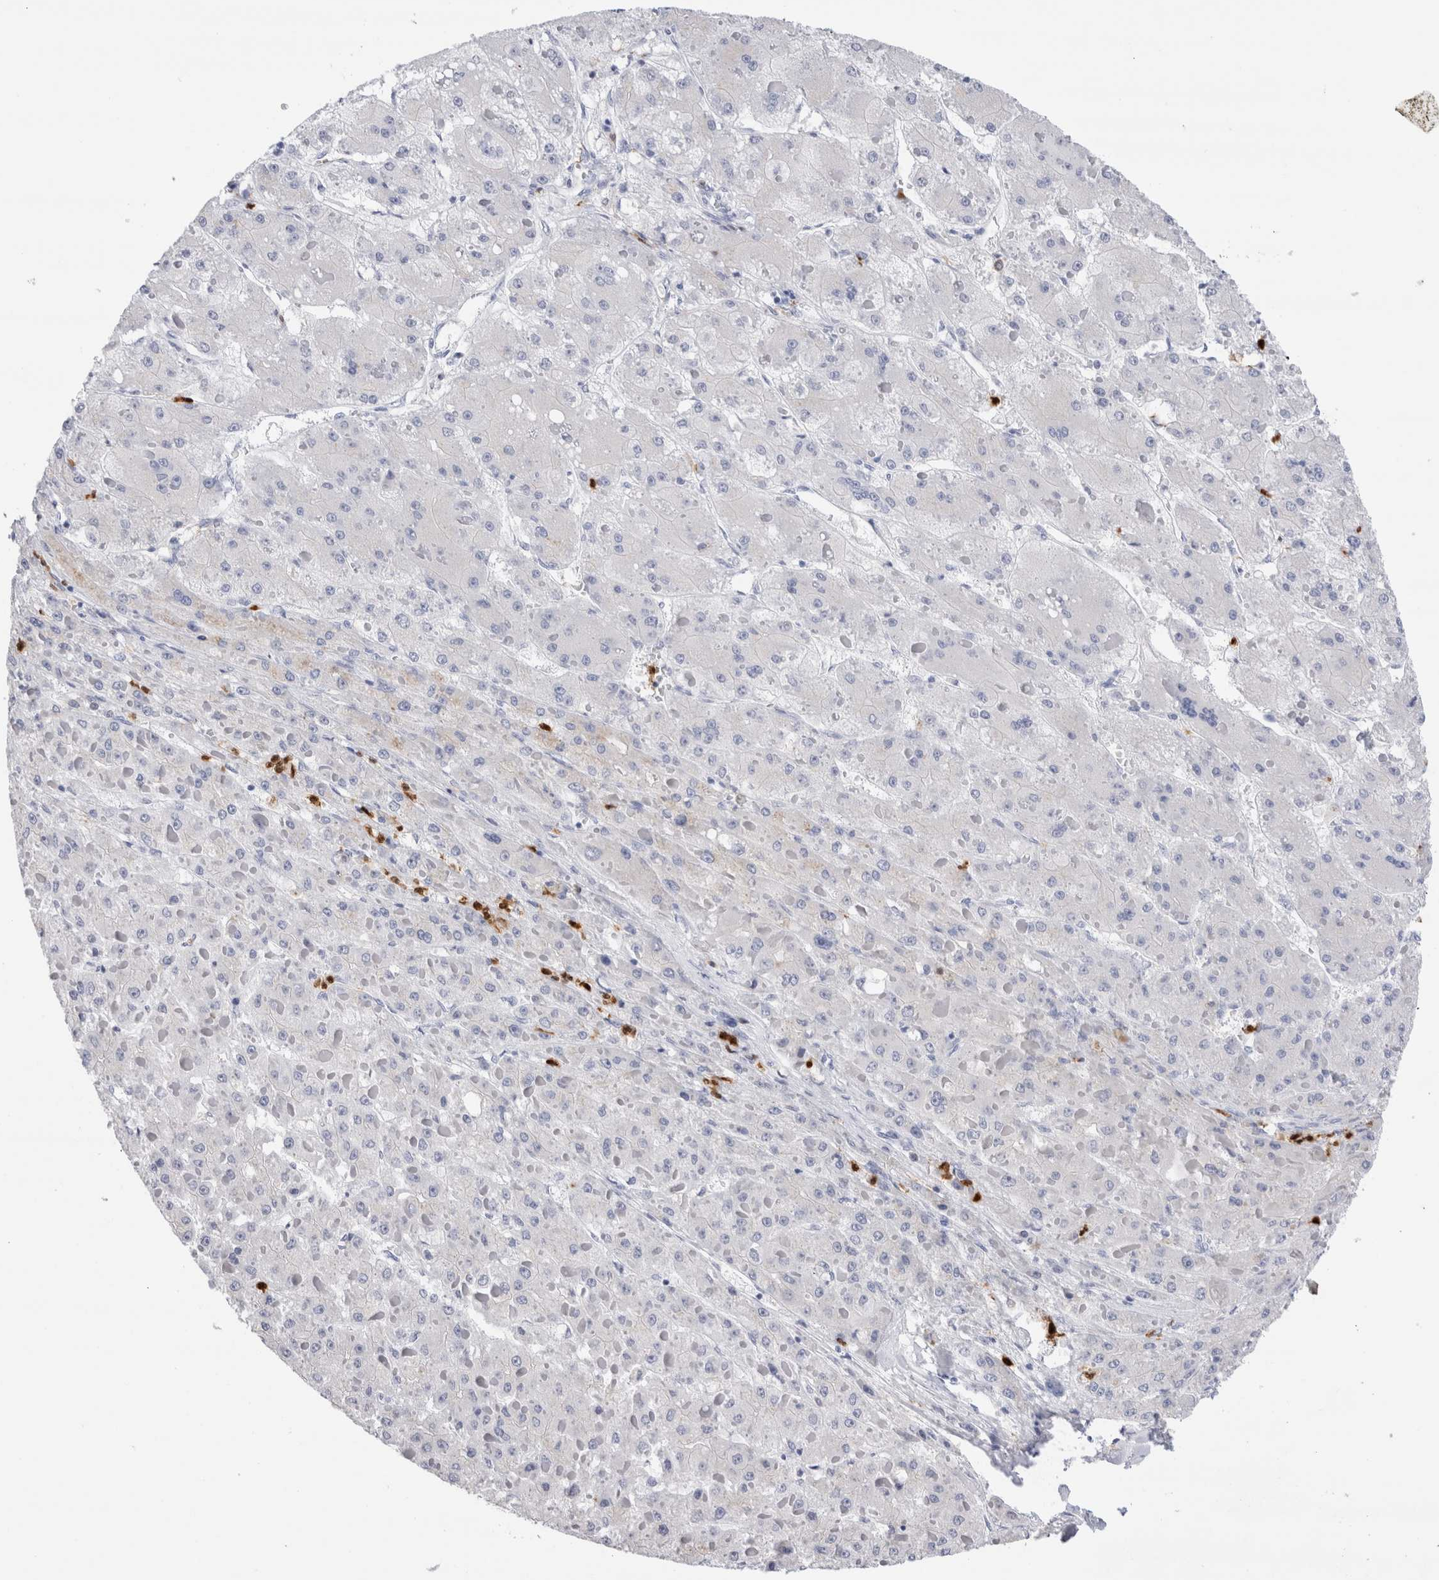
{"staining": {"intensity": "weak", "quantity": "<25%", "location": "cytoplasmic/membranous"}, "tissue": "liver cancer", "cell_type": "Tumor cells", "image_type": "cancer", "snomed": [{"axis": "morphology", "description": "Carcinoma, Hepatocellular, NOS"}, {"axis": "topography", "description": "Liver"}], "caption": "DAB (3,3'-diaminobenzidine) immunohistochemical staining of human liver hepatocellular carcinoma demonstrates no significant expression in tumor cells. (DAB immunohistochemistry, high magnification).", "gene": "SLC10A5", "patient": {"sex": "female", "age": 73}}